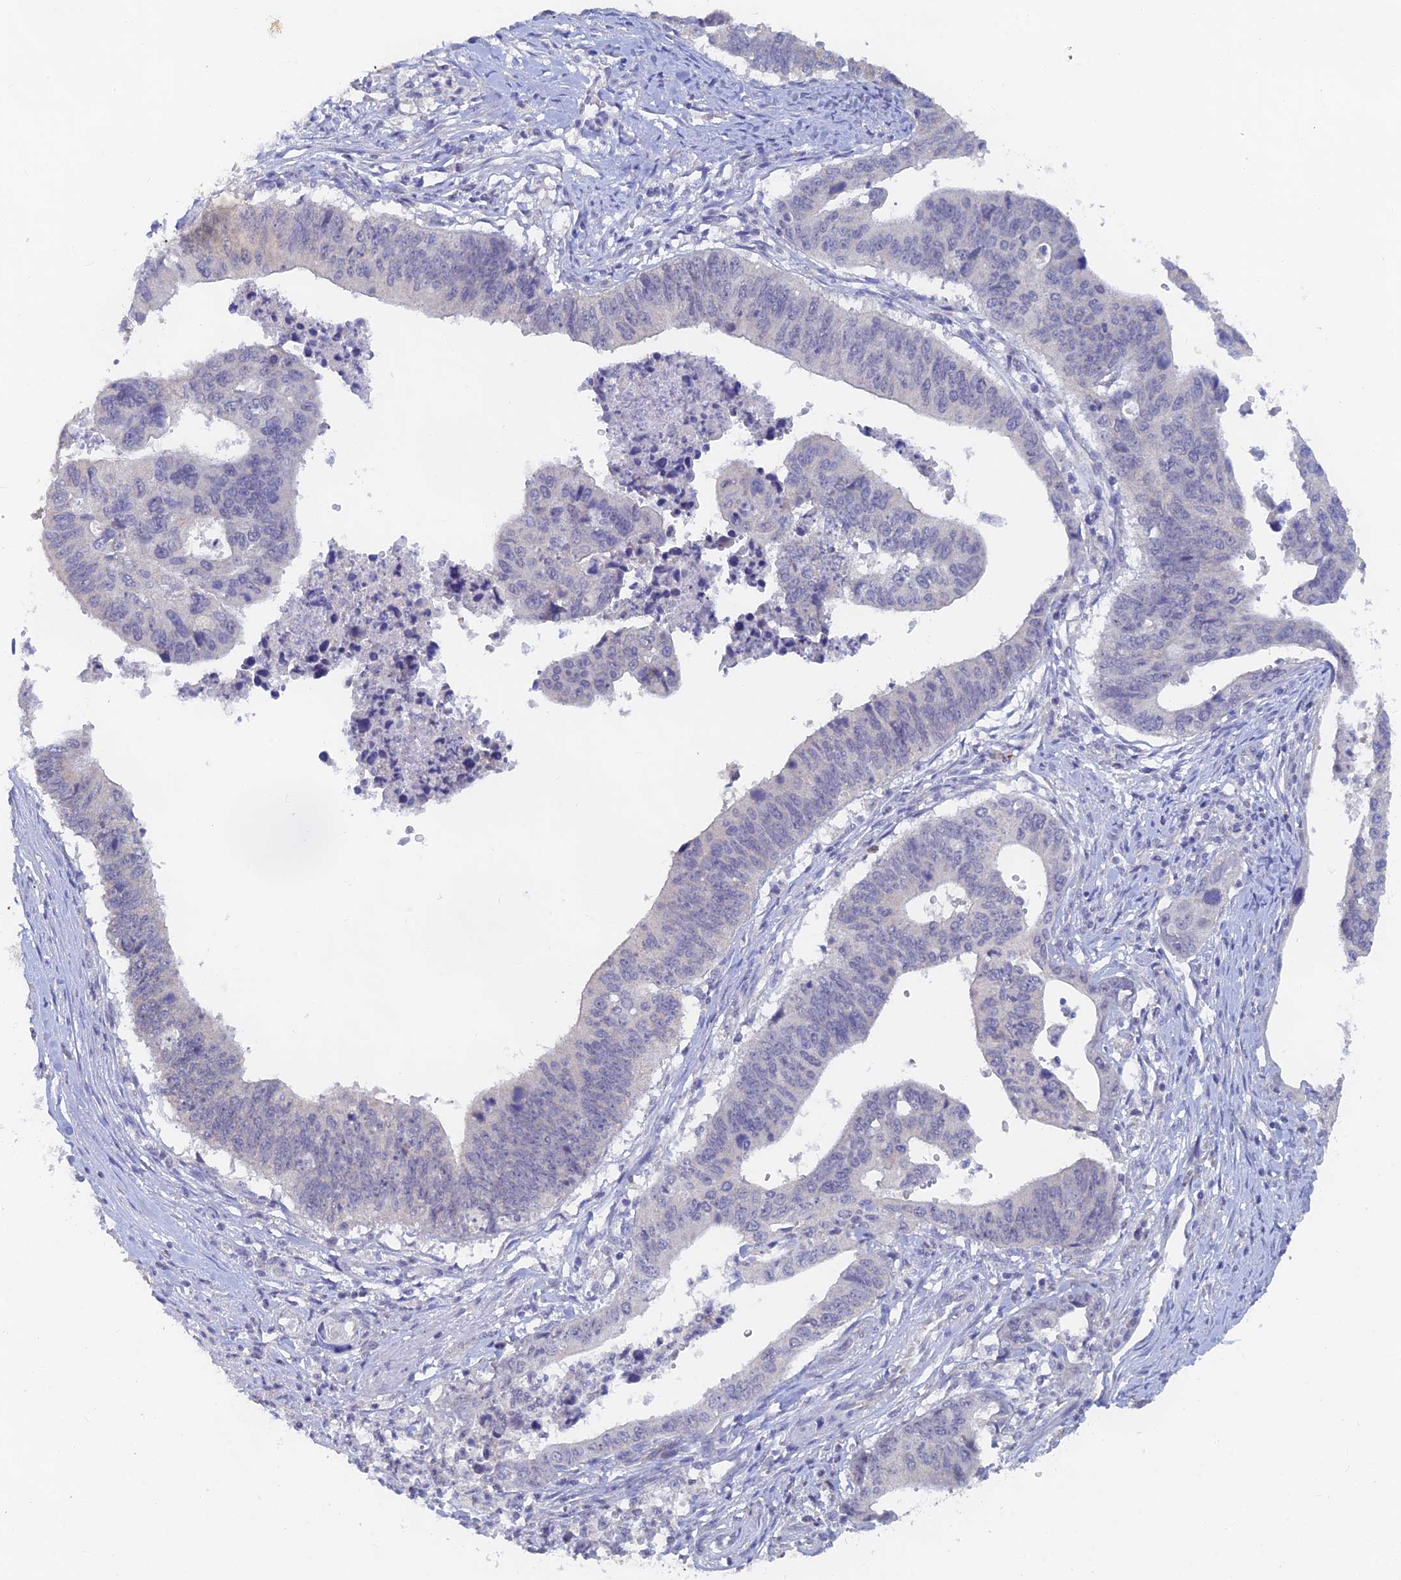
{"staining": {"intensity": "negative", "quantity": "none", "location": "none"}, "tissue": "stomach cancer", "cell_type": "Tumor cells", "image_type": "cancer", "snomed": [{"axis": "morphology", "description": "Adenocarcinoma, NOS"}, {"axis": "topography", "description": "Stomach"}], "caption": "A photomicrograph of stomach adenocarcinoma stained for a protein demonstrates no brown staining in tumor cells.", "gene": "LRIF1", "patient": {"sex": "male", "age": 59}}